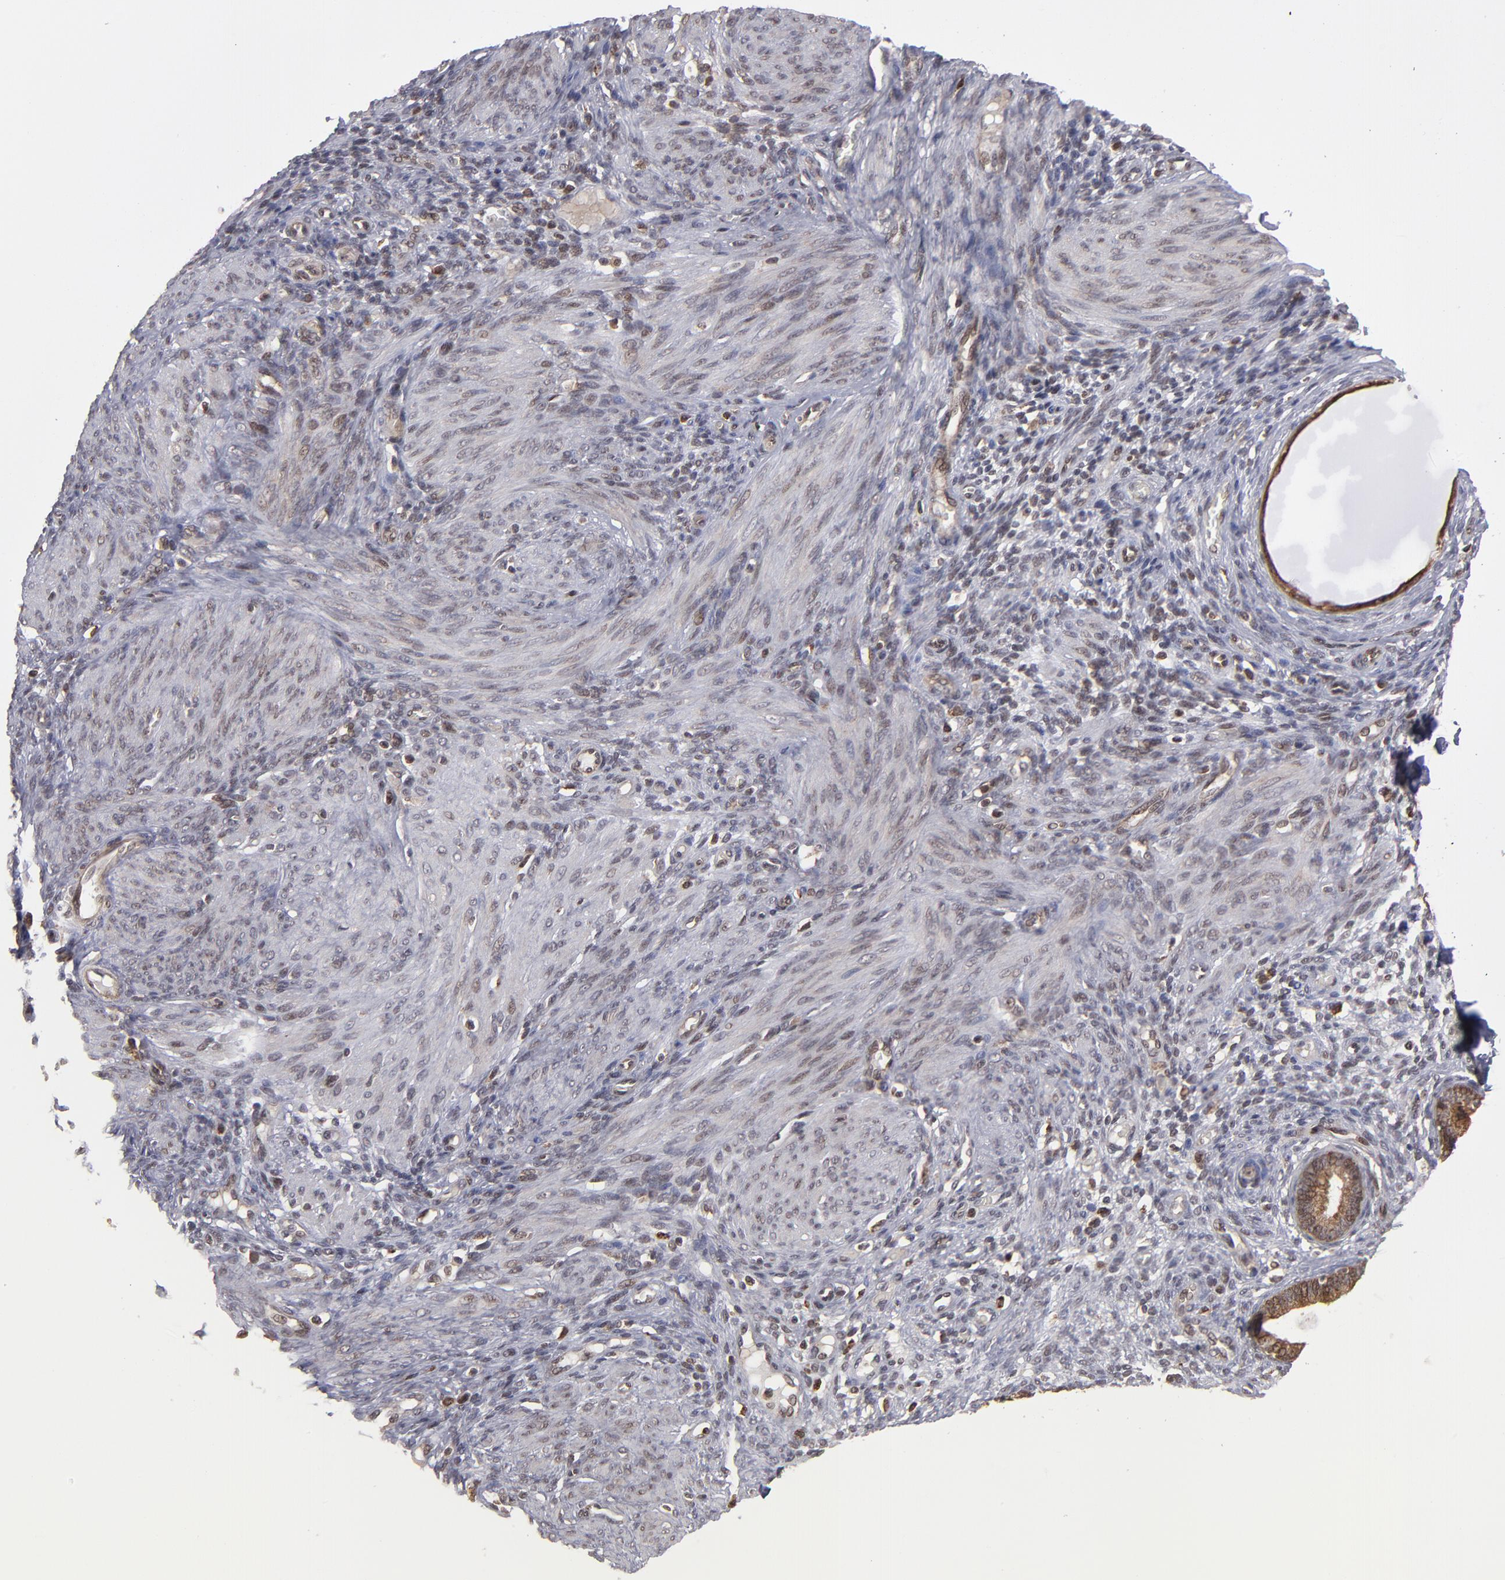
{"staining": {"intensity": "weak", "quantity": "25%-75%", "location": "cytoplasmic/membranous"}, "tissue": "endometrium", "cell_type": "Cells in endometrial stroma", "image_type": "normal", "snomed": [{"axis": "morphology", "description": "Normal tissue, NOS"}, {"axis": "topography", "description": "Endometrium"}], "caption": "Protein expression analysis of normal human endometrium reveals weak cytoplasmic/membranous expression in approximately 25%-75% of cells in endometrial stroma. (DAB IHC, brown staining for protein, blue staining for nuclei).", "gene": "RGS6", "patient": {"sex": "female", "age": 72}}